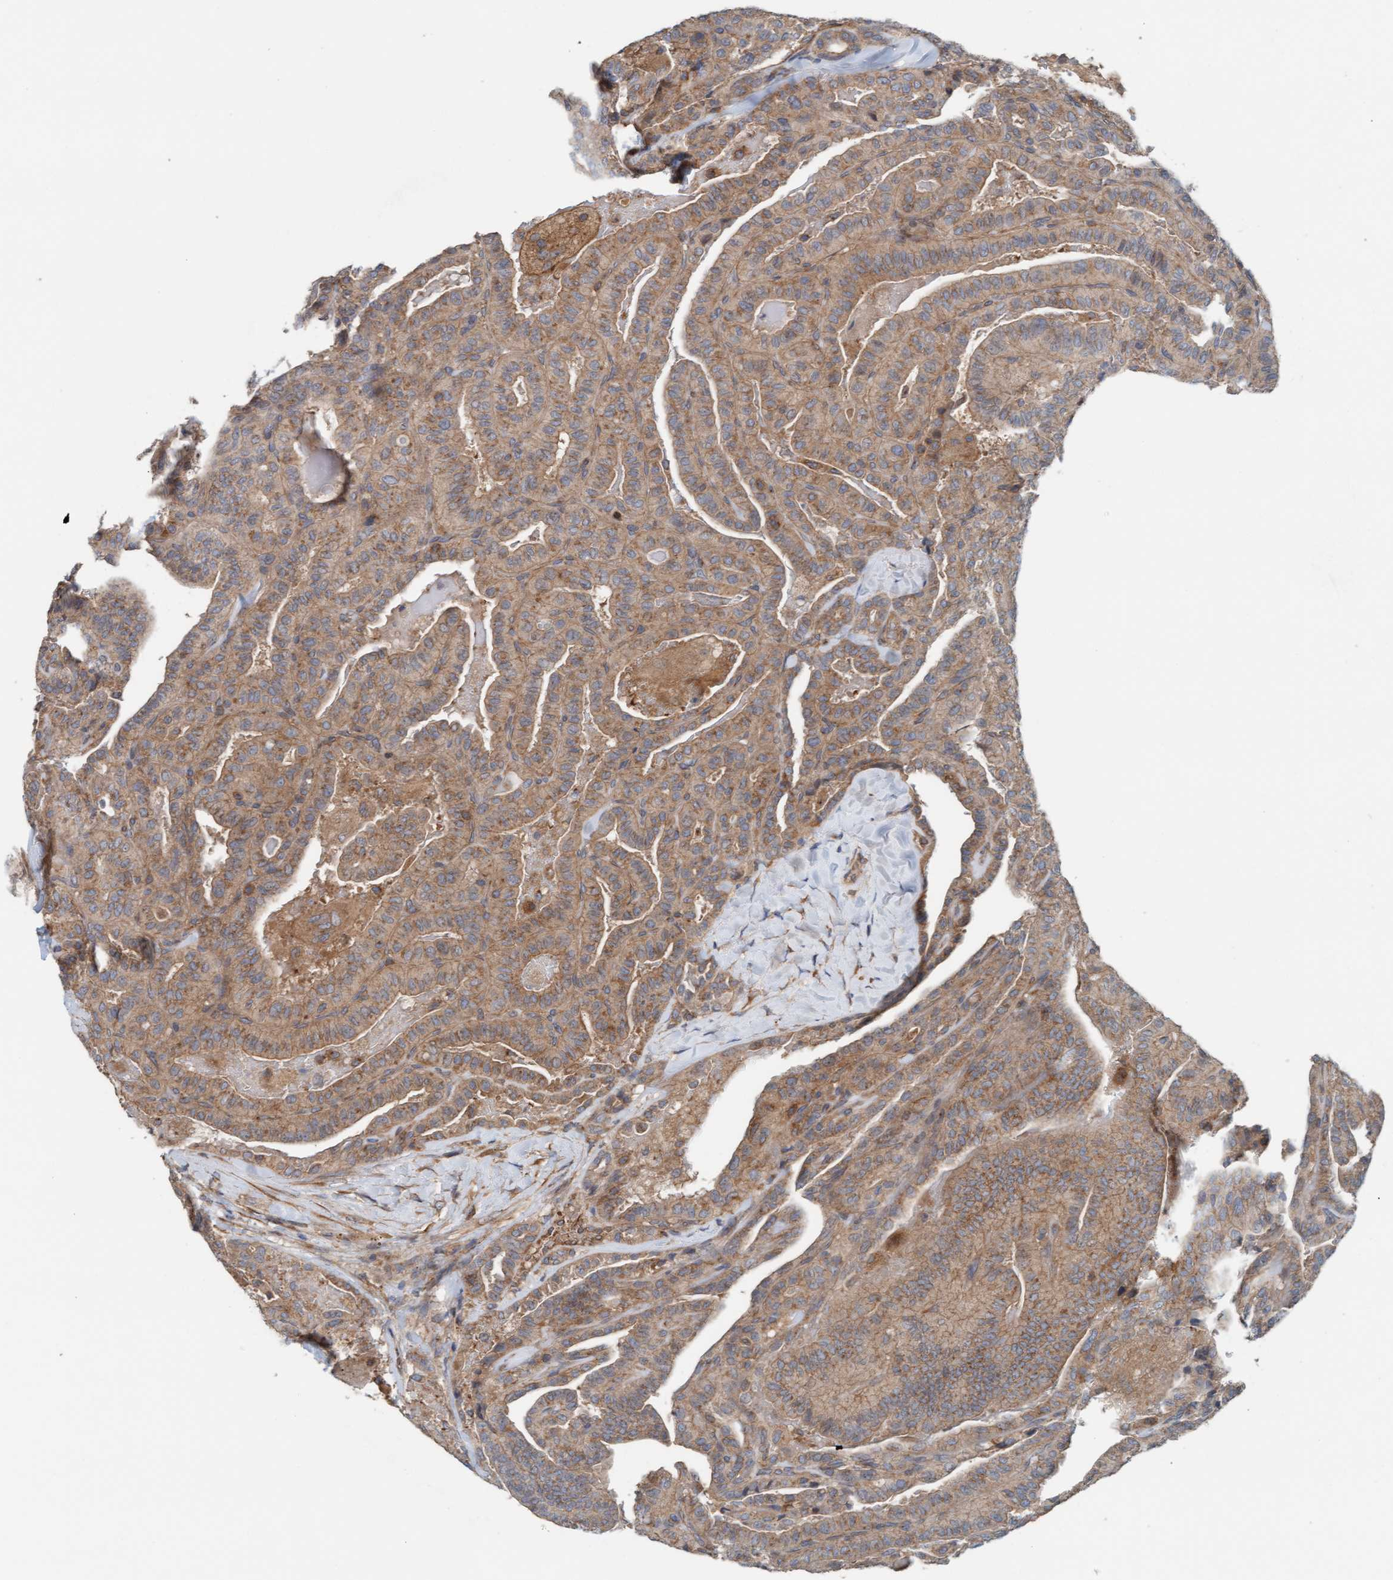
{"staining": {"intensity": "moderate", "quantity": ">75%", "location": "cytoplasmic/membranous"}, "tissue": "thyroid cancer", "cell_type": "Tumor cells", "image_type": "cancer", "snomed": [{"axis": "morphology", "description": "Papillary adenocarcinoma, NOS"}, {"axis": "topography", "description": "Thyroid gland"}], "caption": "Moderate cytoplasmic/membranous staining for a protein is seen in about >75% of tumor cells of thyroid cancer (papillary adenocarcinoma) using immunohistochemistry.", "gene": "UBAP1", "patient": {"sex": "male", "age": 77}}